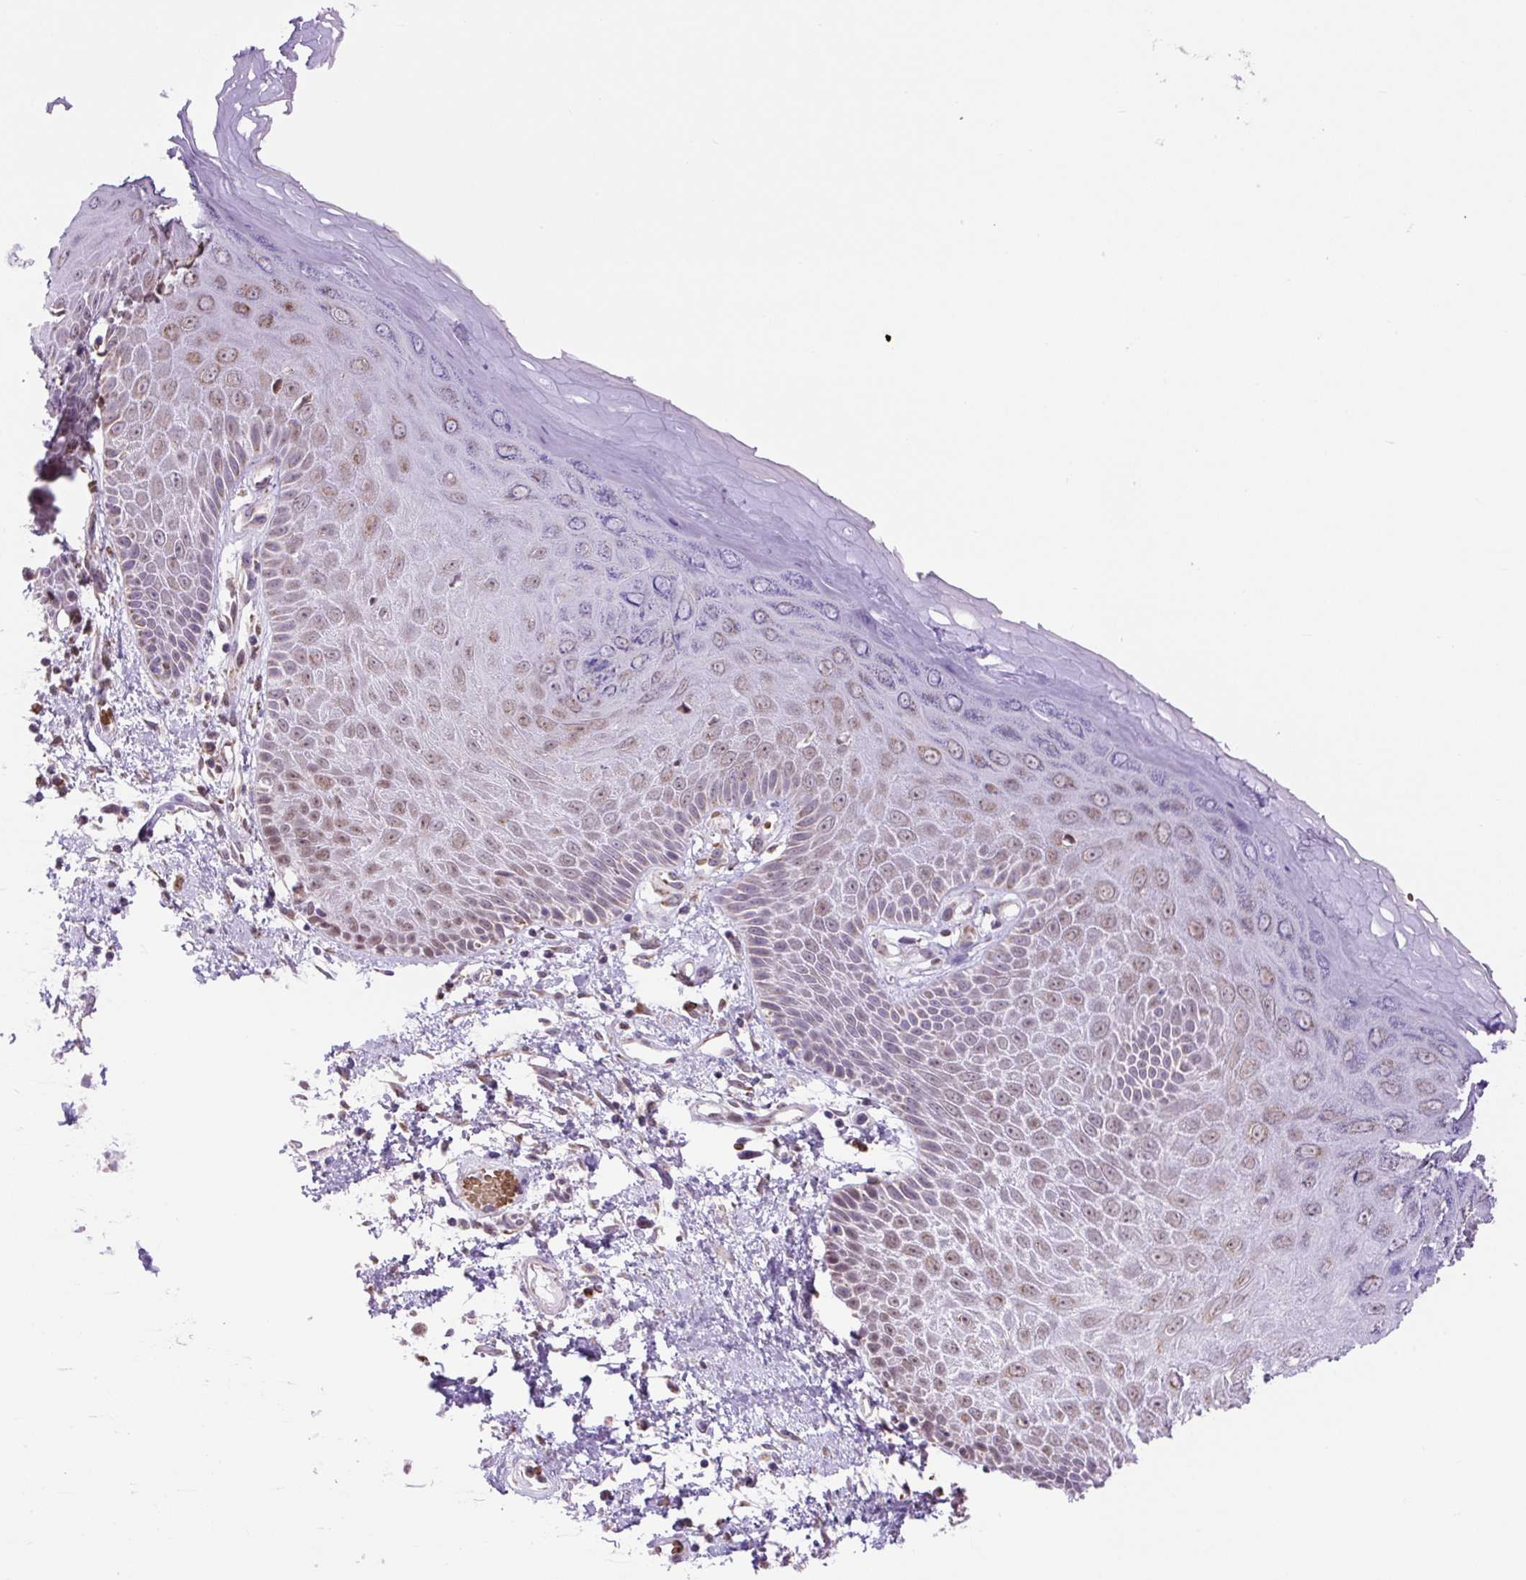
{"staining": {"intensity": "moderate", "quantity": "25%-75%", "location": "cytoplasmic/membranous,nuclear"}, "tissue": "skin", "cell_type": "Epidermal cells", "image_type": "normal", "snomed": [{"axis": "morphology", "description": "Normal tissue, NOS"}, {"axis": "topography", "description": "Anal"}, {"axis": "topography", "description": "Peripheral nerve tissue"}], "caption": "Skin was stained to show a protein in brown. There is medium levels of moderate cytoplasmic/membranous,nuclear positivity in about 25%-75% of epidermal cells.", "gene": "SCO2", "patient": {"sex": "male", "age": 78}}